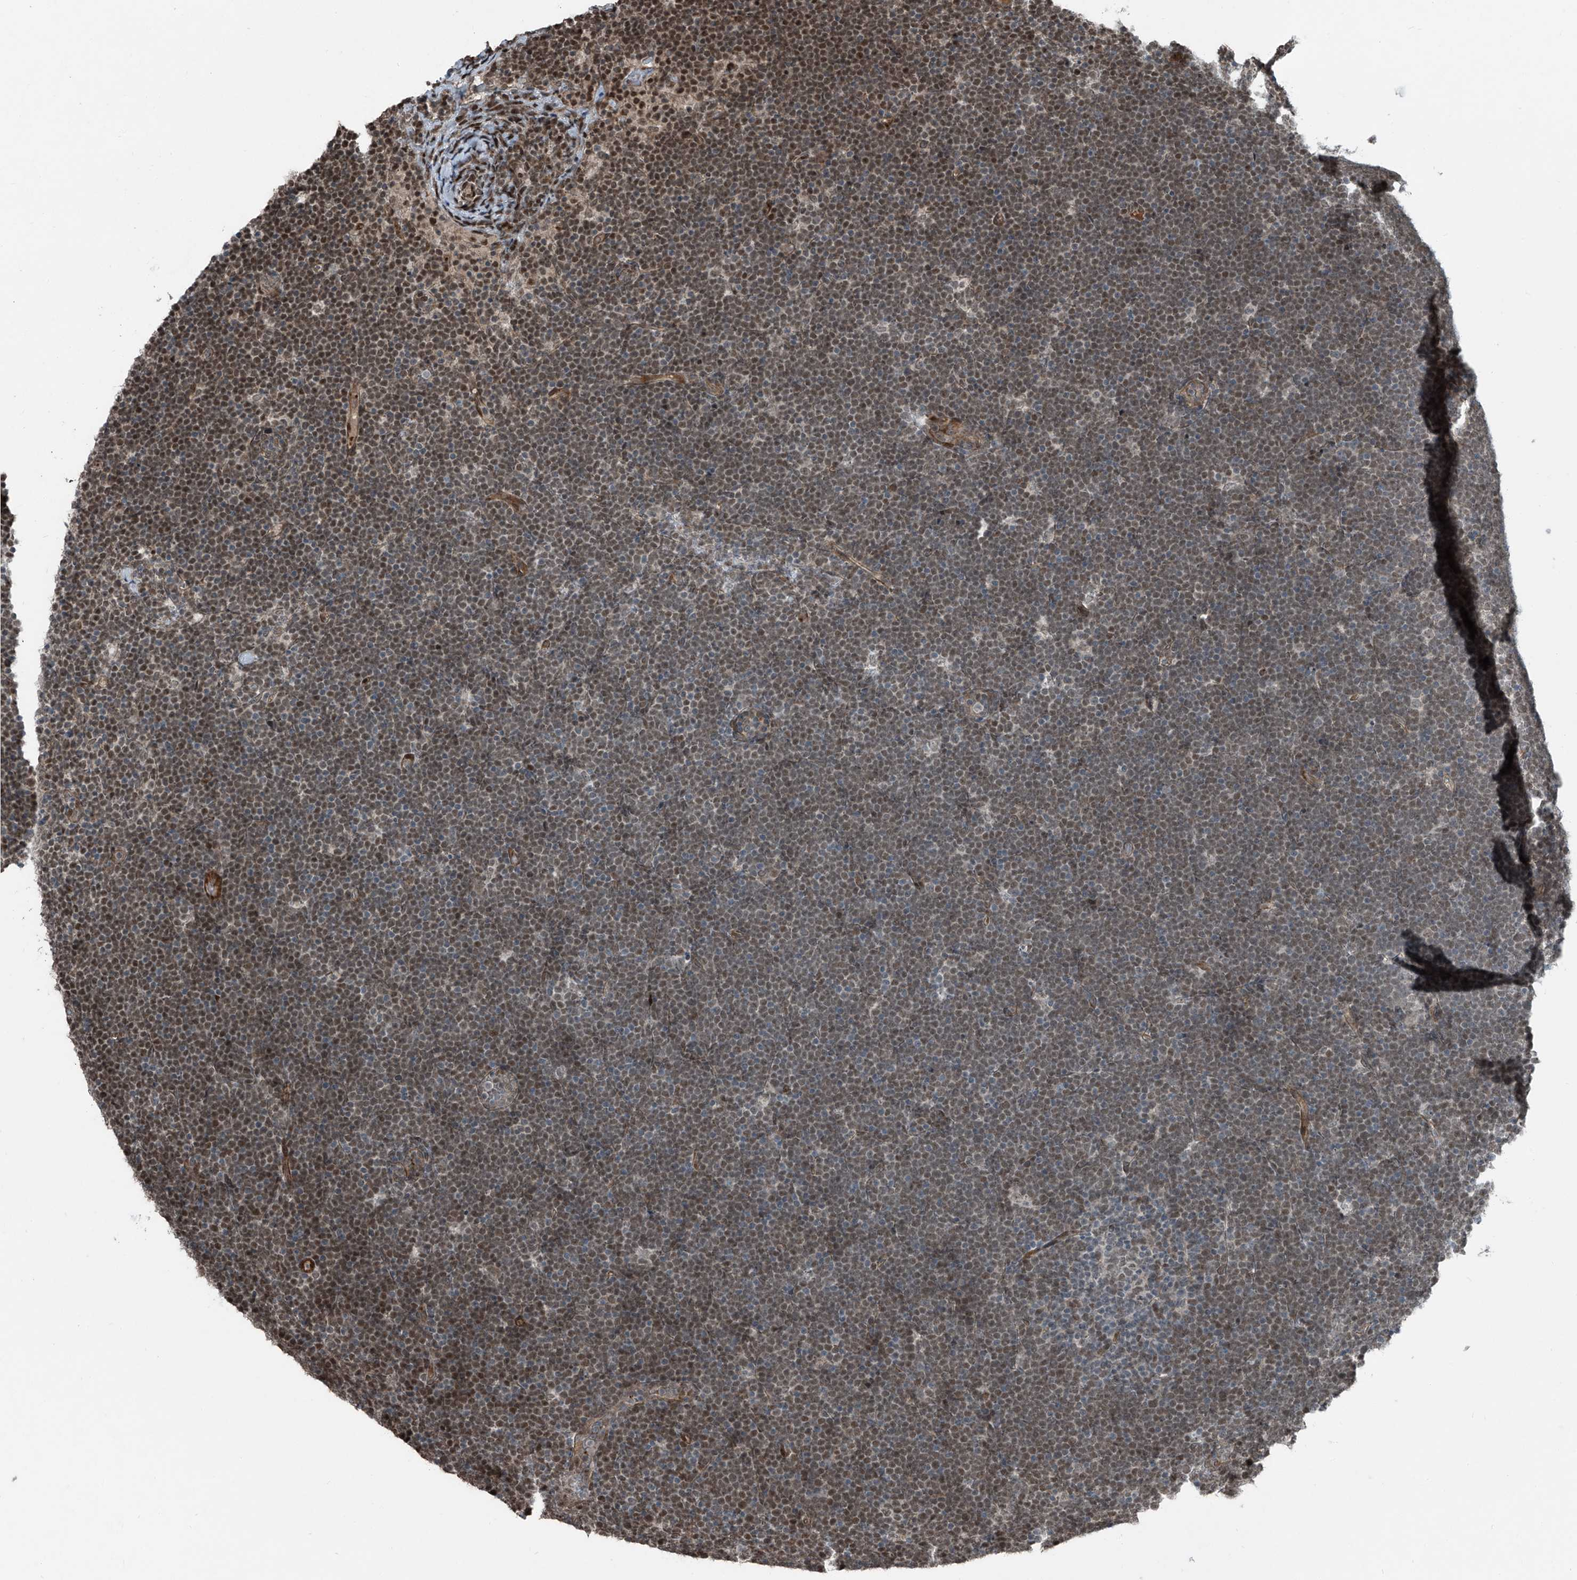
{"staining": {"intensity": "moderate", "quantity": ">75%", "location": "nuclear"}, "tissue": "lymphoma", "cell_type": "Tumor cells", "image_type": "cancer", "snomed": [{"axis": "morphology", "description": "Malignant lymphoma, non-Hodgkin's type, High grade"}, {"axis": "topography", "description": "Lymph node"}], "caption": "Lymphoma was stained to show a protein in brown. There is medium levels of moderate nuclear positivity in about >75% of tumor cells.", "gene": "ZNF570", "patient": {"sex": "male", "age": 13}}